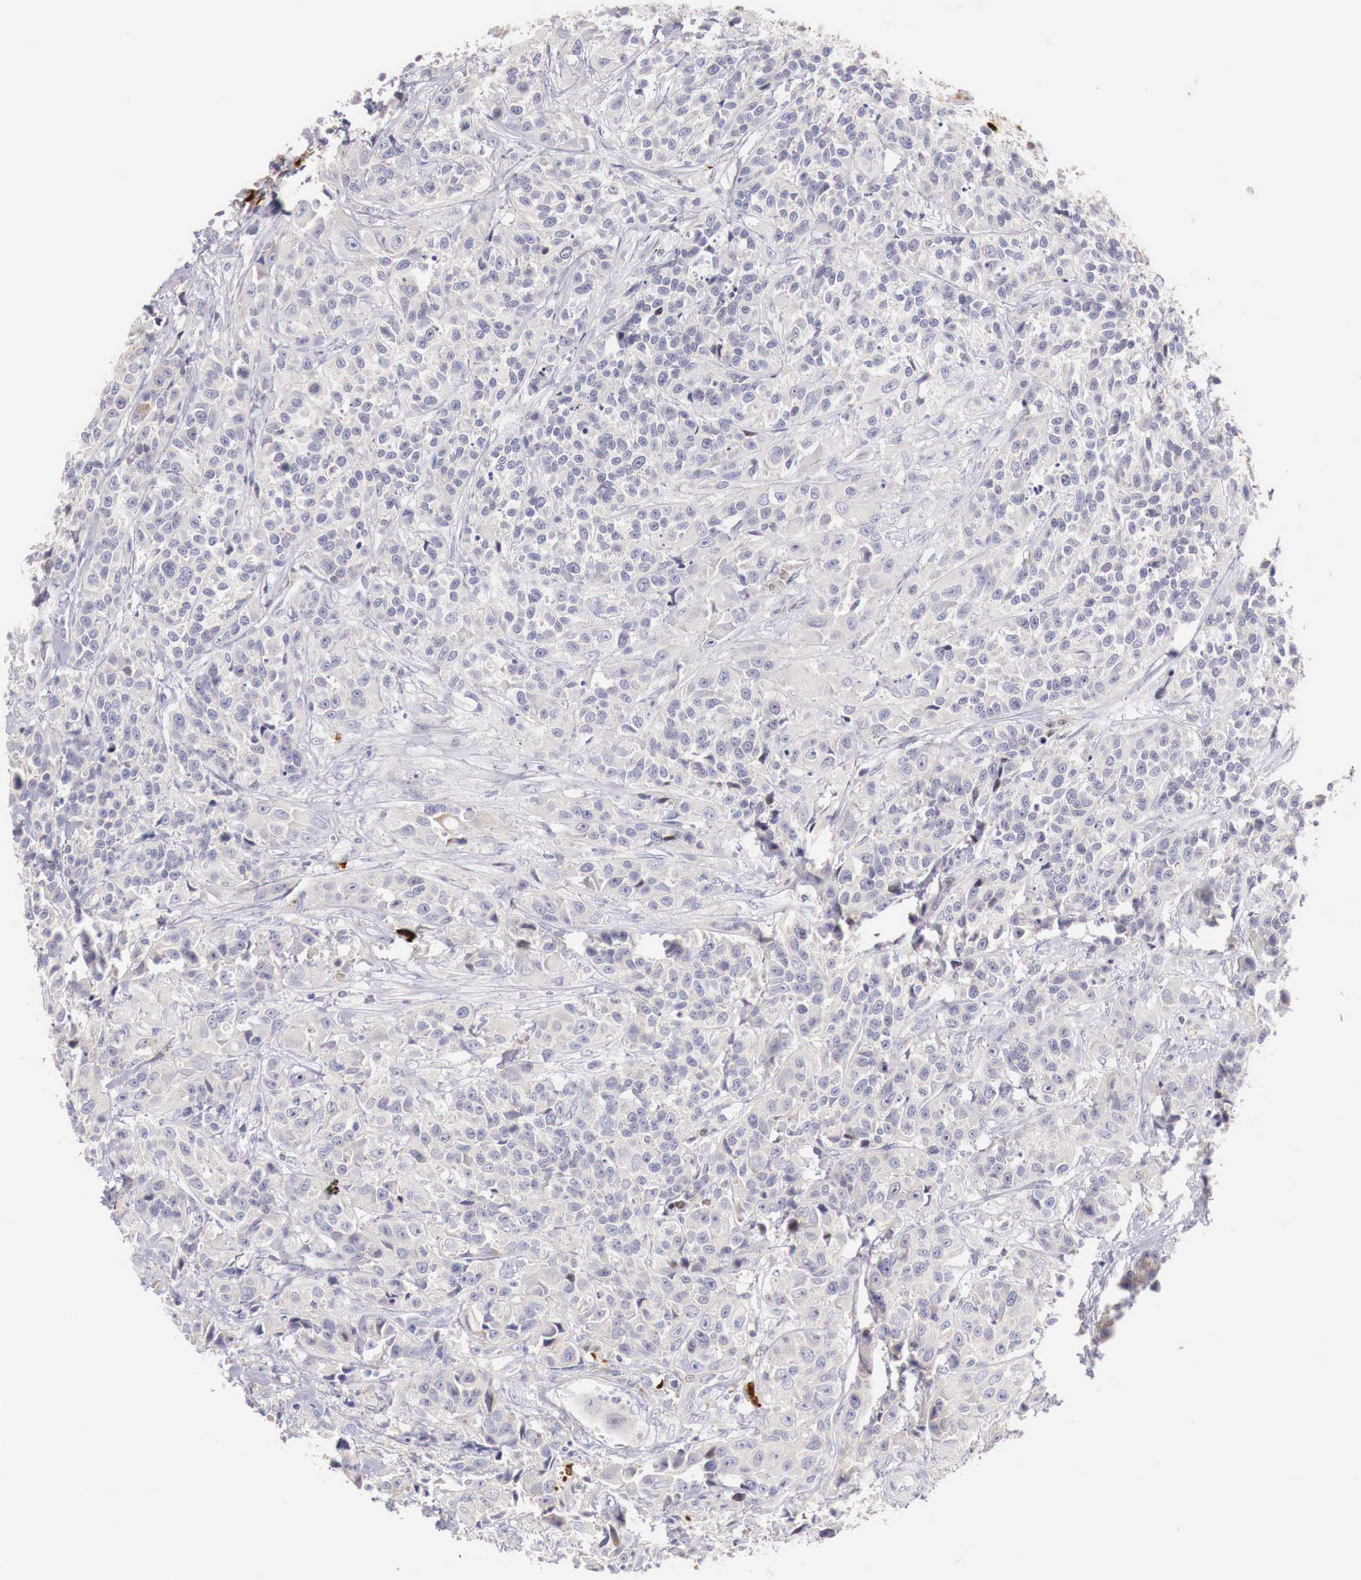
{"staining": {"intensity": "negative", "quantity": "none", "location": "none"}, "tissue": "urothelial cancer", "cell_type": "Tumor cells", "image_type": "cancer", "snomed": [{"axis": "morphology", "description": "Urothelial carcinoma, High grade"}, {"axis": "topography", "description": "Urinary bladder"}], "caption": "Micrograph shows no significant protein expression in tumor cells of urothelial carcinoma (high-grade).", "gene": "CLCN5", "patient": {"sex": "female", "age": 81}}